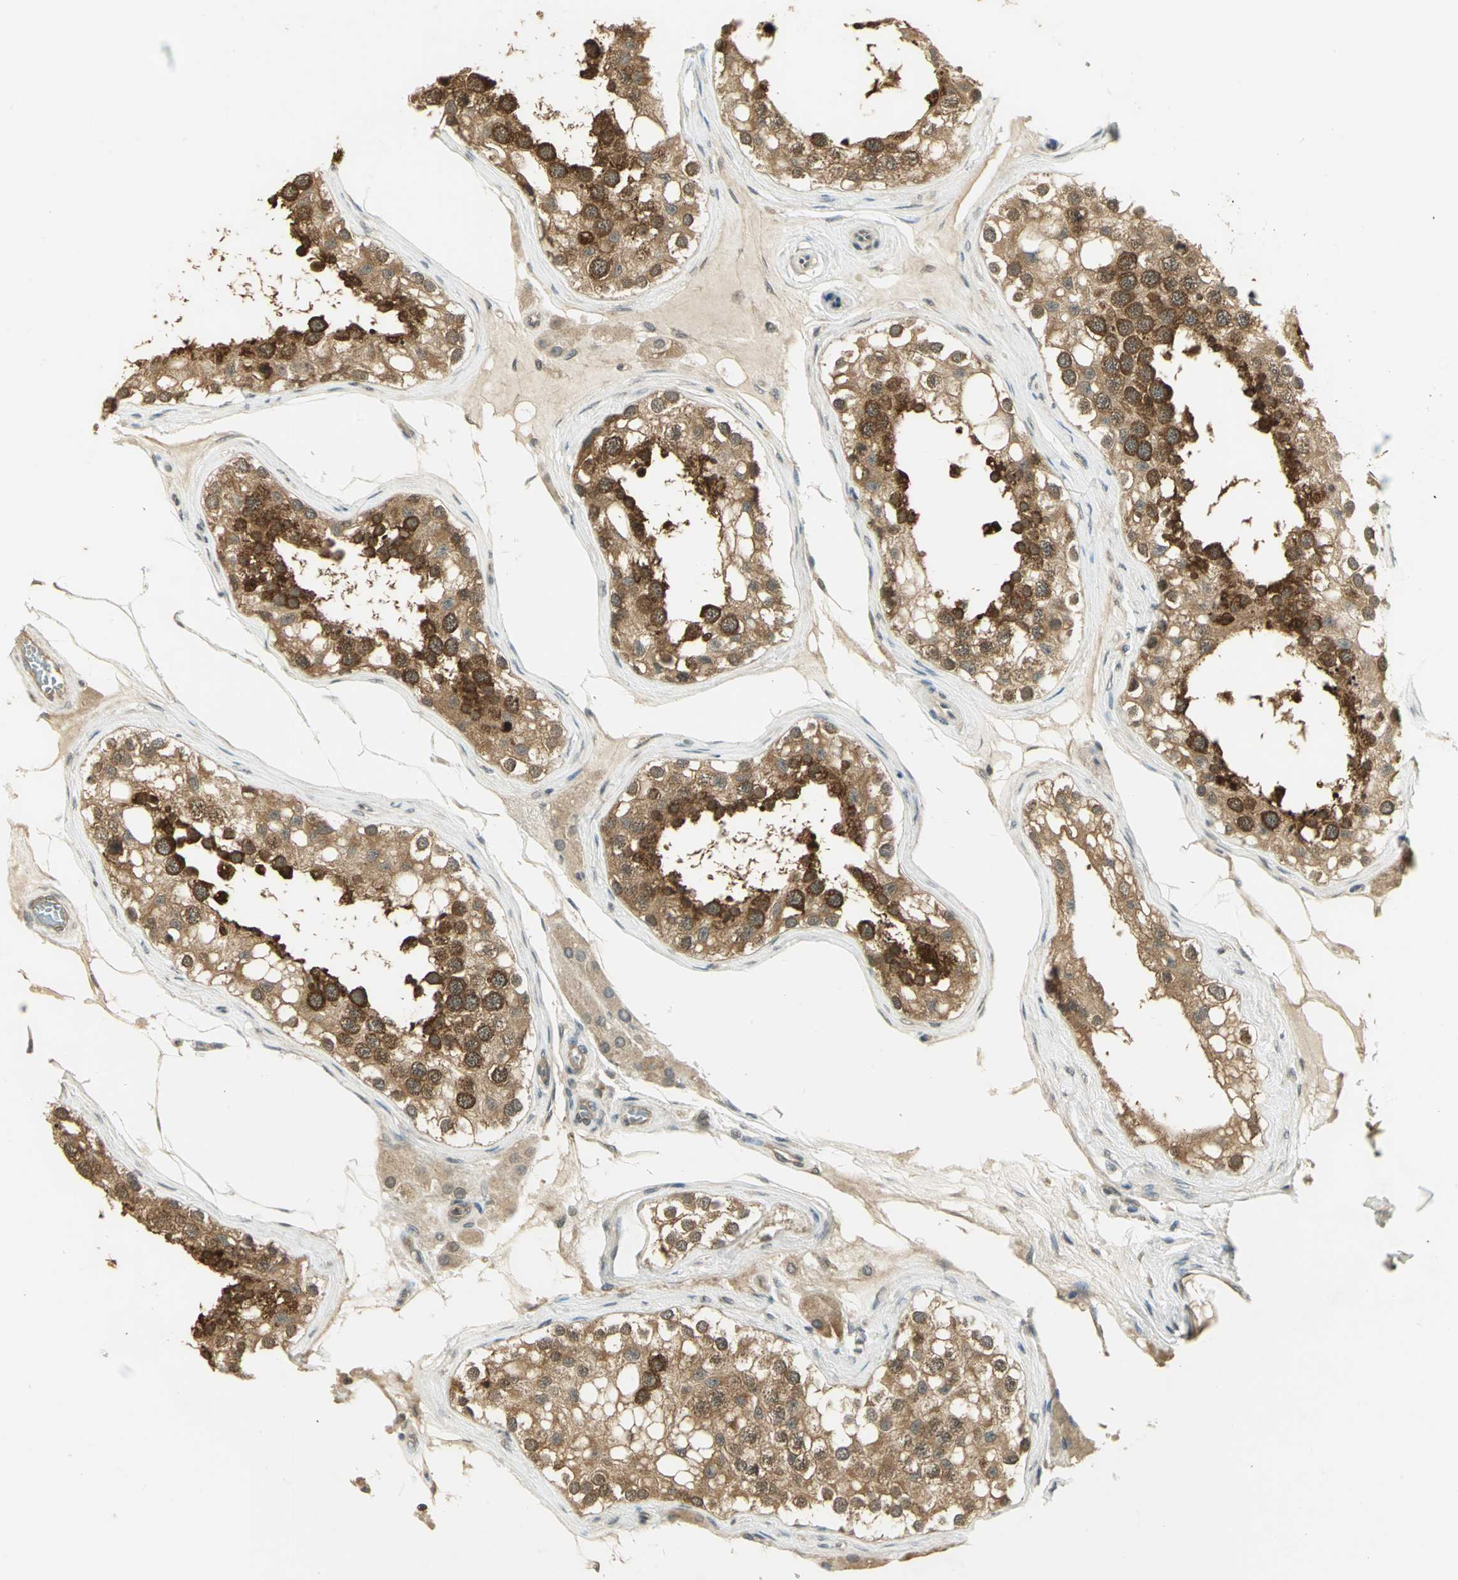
{"staining": {"intensity": "strong", "quantity": "25%-75%", "location": "cytoplasmic/membranous"}, "tissue": "testis", "cell_type": "Cells in seminiferous ducts", "image_type": "normal", "snomed": [{"axis": "morphology", "description": "Normal tissue, NOS"}, {"axis": "topography", "description": "Testis"}], "caption": "This micrograph displays immunohistochemistry staining of normal human testis, with high strong cytoplasmic/membranous staining in about 25%-75% of cells in seminiferous ducts.", "gene": "CDC34", "patient": {"sex": "male", "age": 68}}